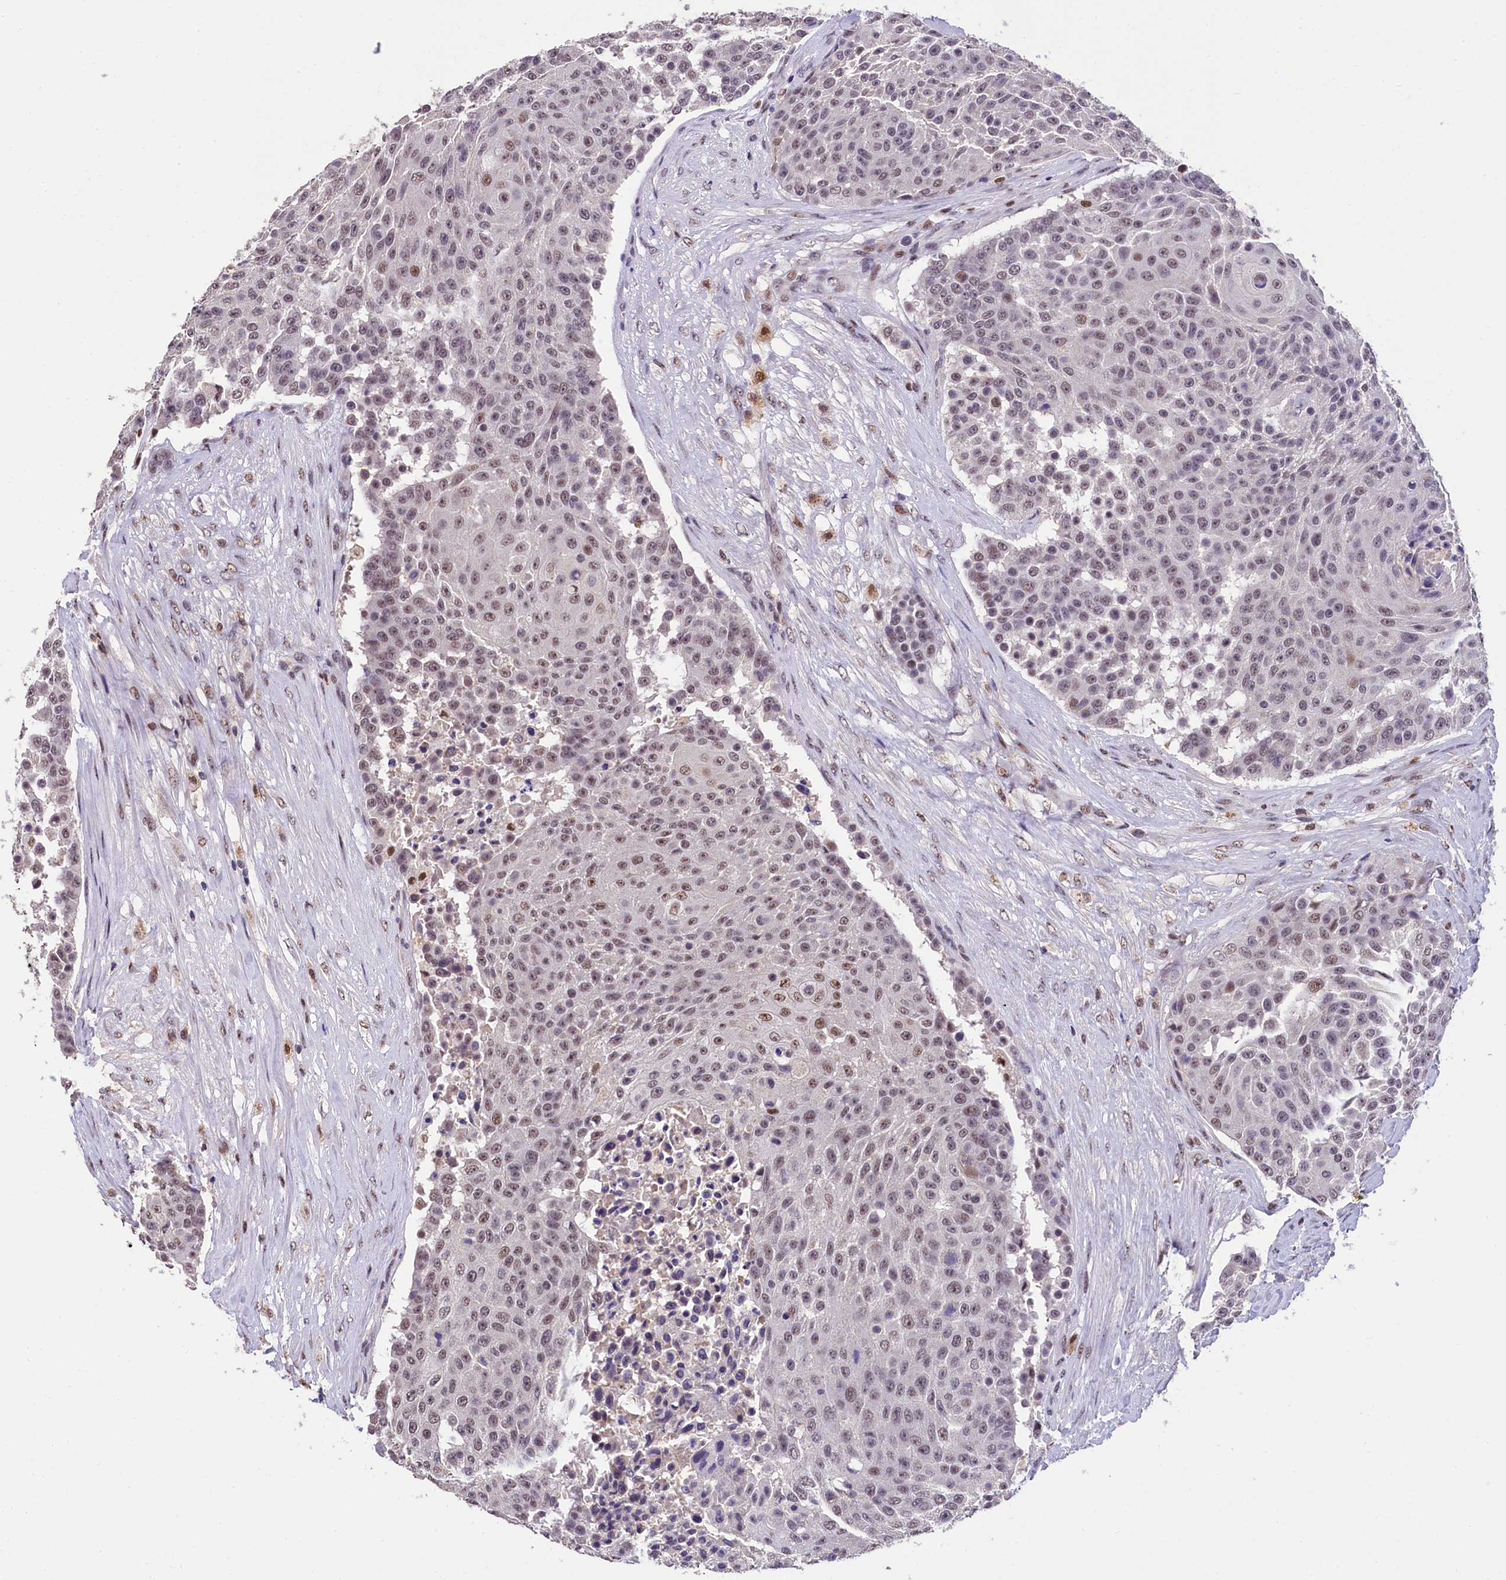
{"staining": {"intensity": "moderate", "quantity": "25%-75%", "location": "nuclear"}, "tissue": "urothelial cancer", "cell_type": "Tumor cells", "image_type": "cancer", "snomed": [{"axis": "morphology", "description": "Urothelial carcinoma, High grade"}, {"axis": "topography", "description": "Urinary bladder"}], "caption": "Human urothelial cancer stained with a brown dye shows moderate nuclear positive expression in about 25%-75% of tumor cells.", "gene": "HECTD4", "patient": {"sex": "female", "age": 63}}